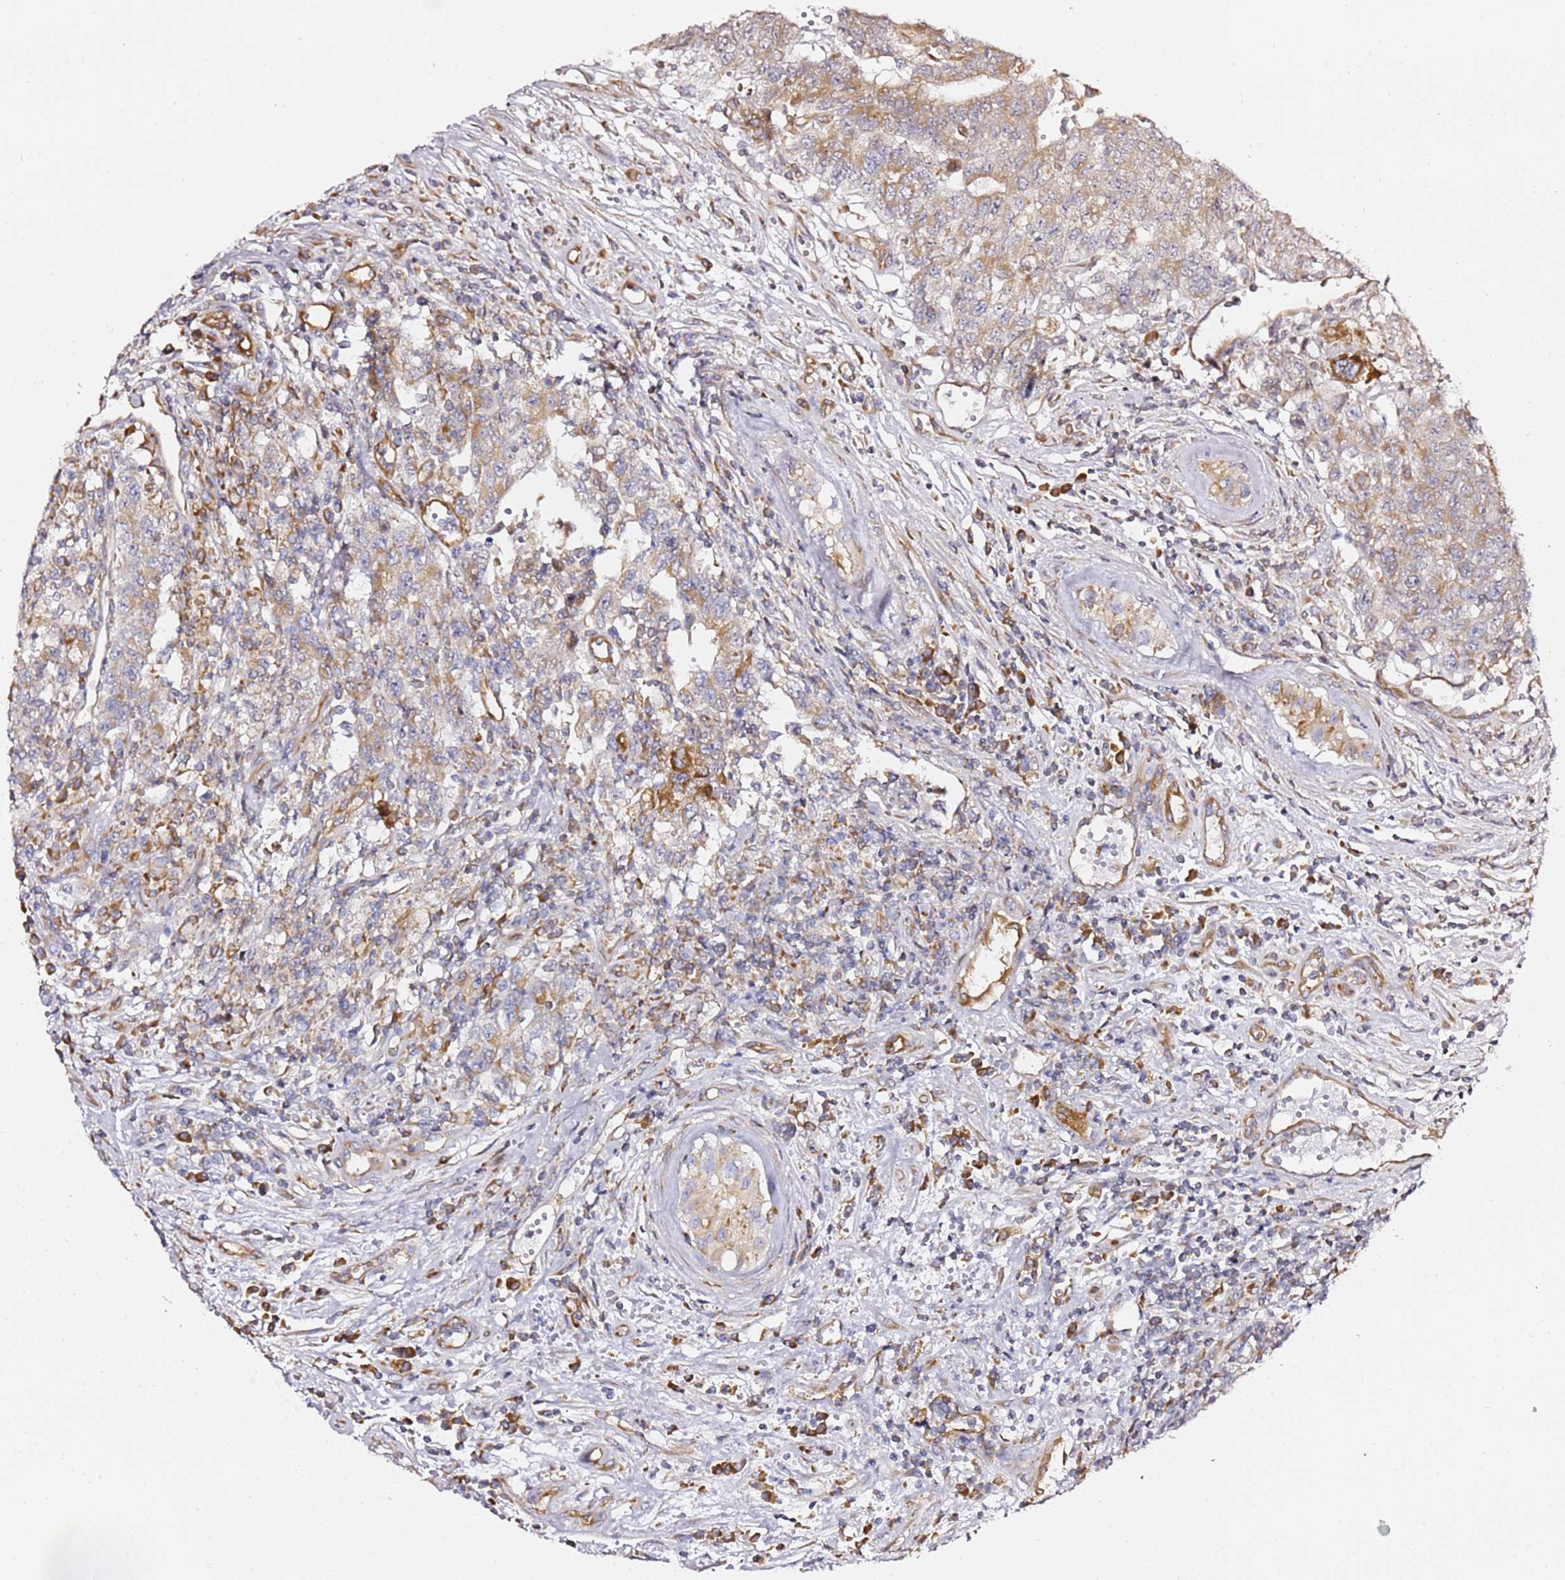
{"staining": {"intensity": "moderate", "quantity": "25%-75%", "location": "cytoplasmic/membranous"}, "tissue": "testis cancer", "cell_type": "Tumor cells", "image_type": "cancer", "snomed": [{"axis": "morphology", "description": "Carcinoma, Embryonal, NOS"}, {"axis": "topography", "description": "Testis"}], "caption": "Immunohistochemical staining of testis embryonal carcinoma displays medium levels of moderate cytoplasmic/membranous protein staining in about 25%-75% of tumor cells. The protein is stained brown, and the nuclei are stained in blue (DAB (3,3'-diaminobenzidine) IHC with brightfield microscopy, high magnification).", "gene": "KIF7", "patient": {"sex": "male", "age": 34}}